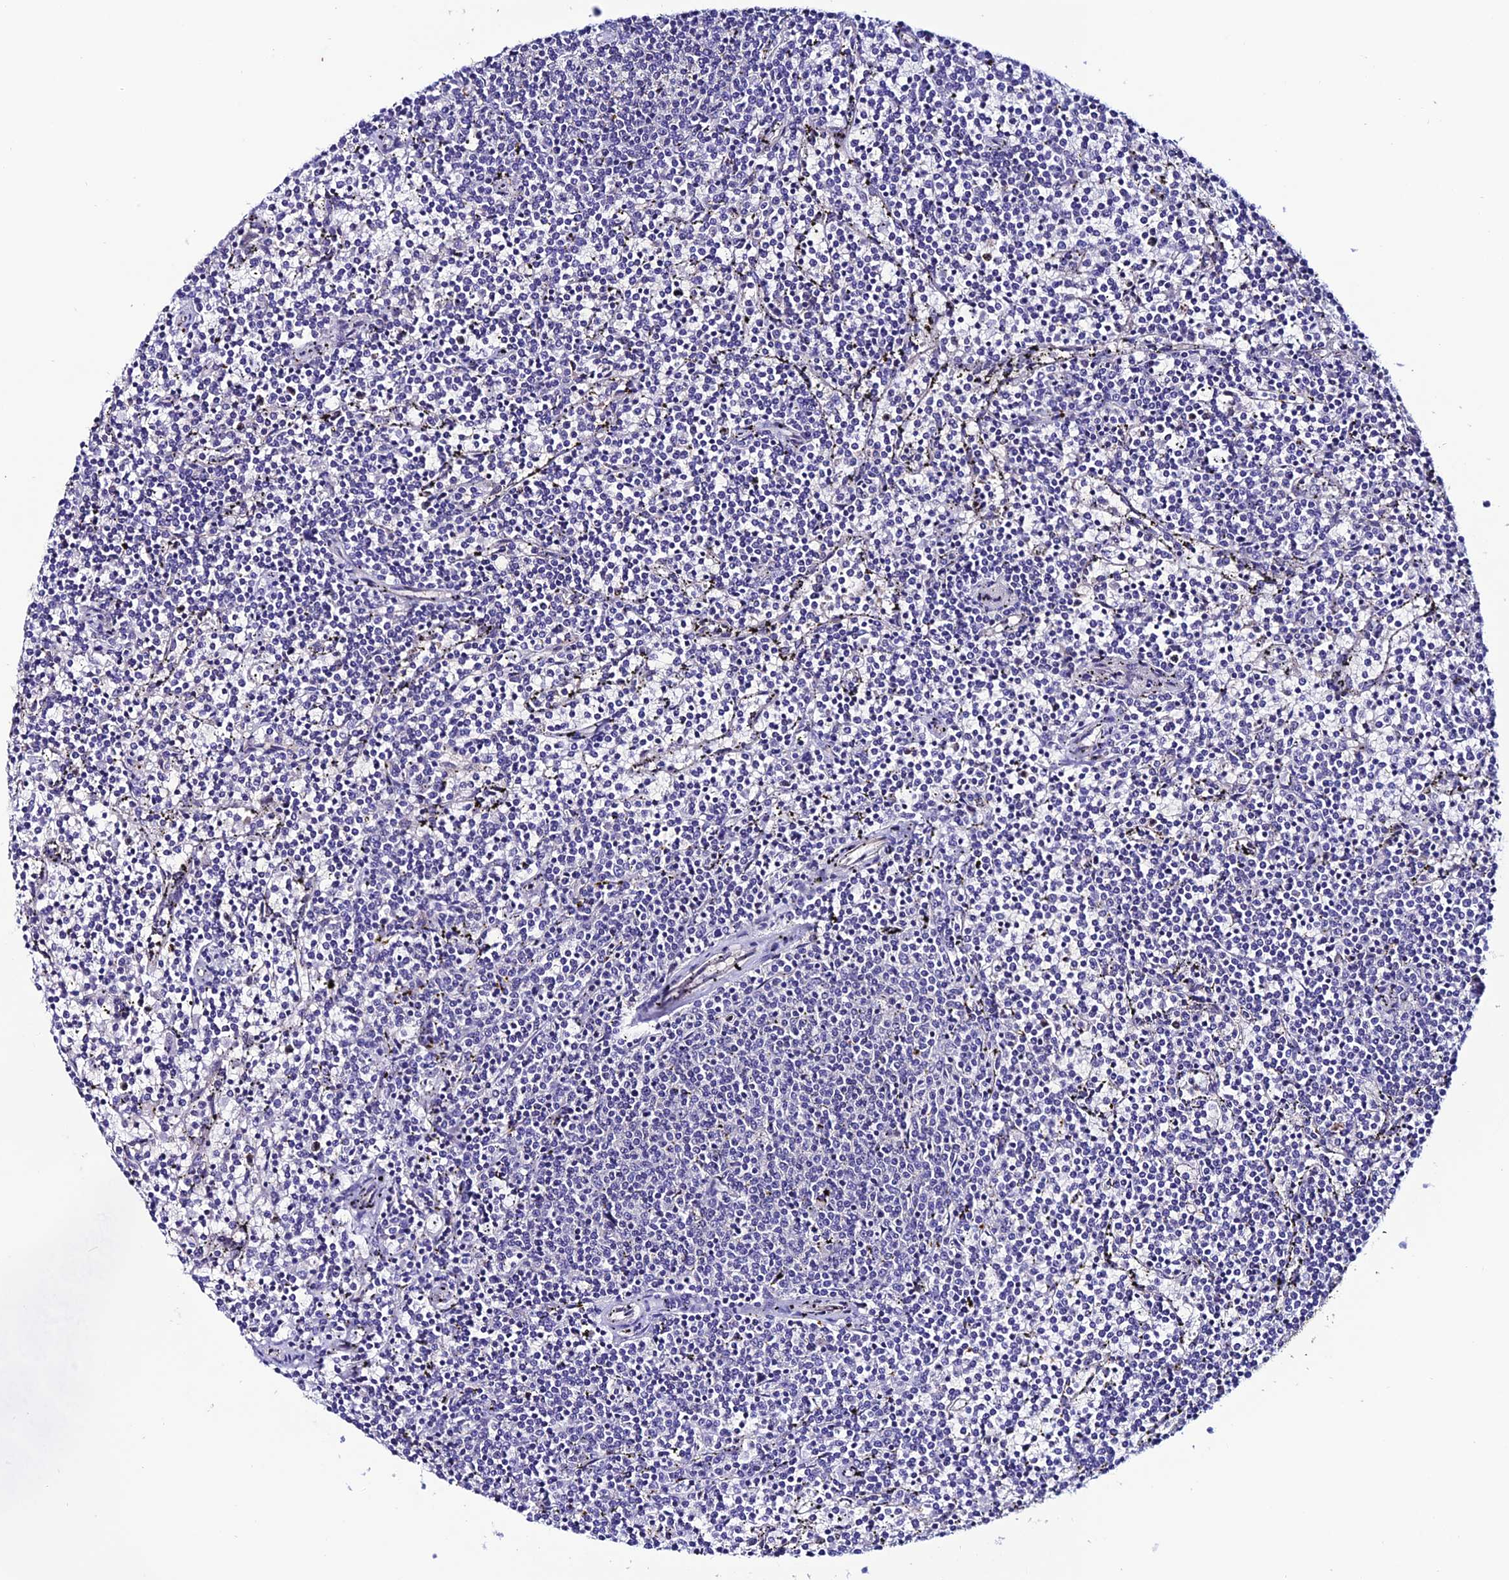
{"staining": {"intensity": "negative", "quantity": "none", "location": "none"}, "tissue": "lymphoma", "cell_type": "Tumor cells", "image_type": "cancer", "snomed": [{"axis": "morphology", "description": "Malignant lymphoma, non-Hodgkin's type, Low grade"}, {"axis": "topography", "description": "Spleen"}], "caption": "Immunohistochemical staining of lymphoma demonstrates no significant staining in tumor cells.", "gene": "FZD8", "patient": {"sex": "female", "age": 50}}